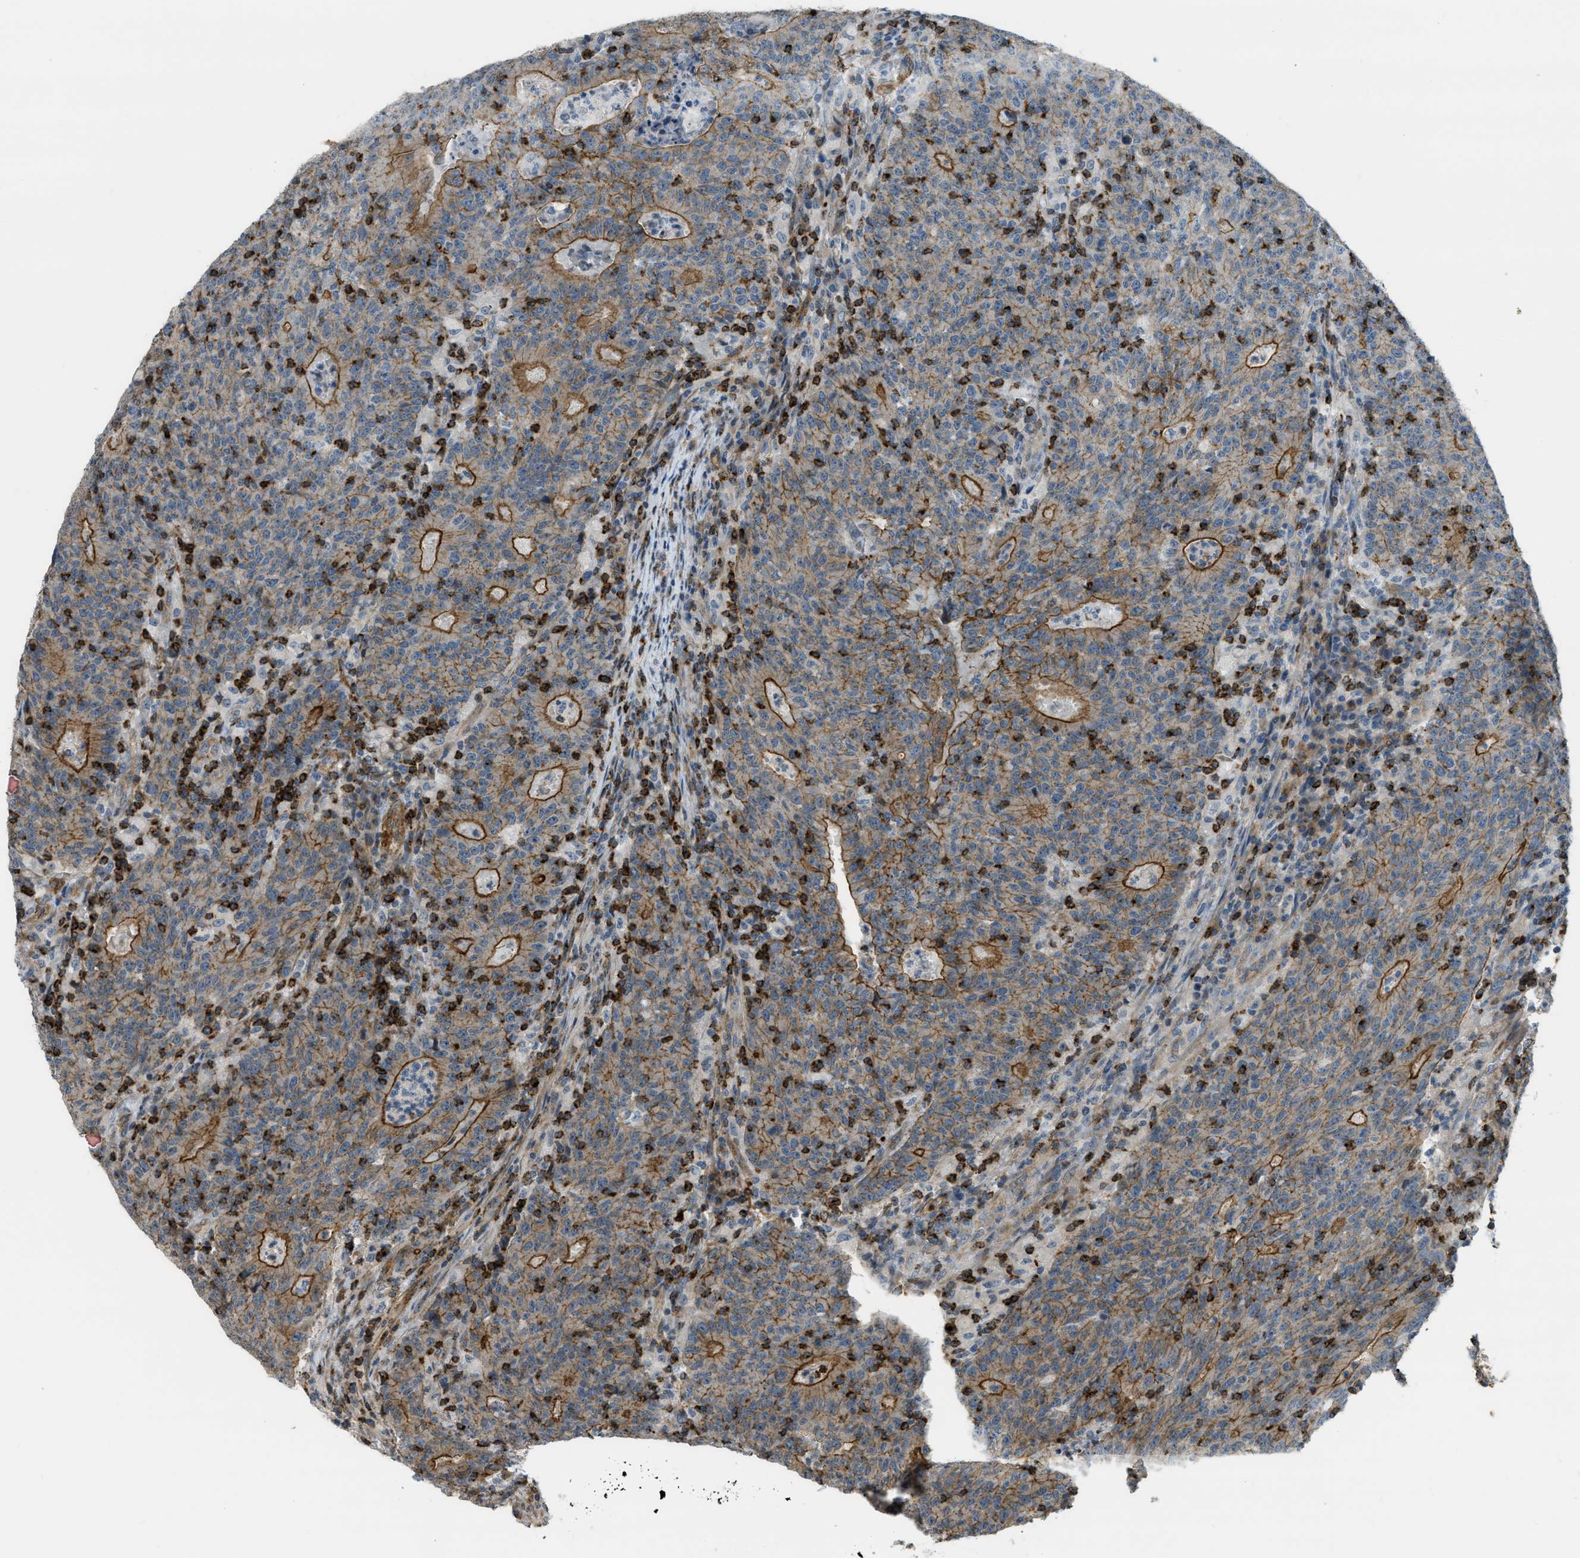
{"staining": {"intensity": "moderate", "quantity": ">75%", "location": "cytoplasmic/membranous"}, "tissue": "colorectal cancer", "cell_type": "Tumor cells", "image_type": "cancer", "snomed": [{"axis": "morphology", "description": "Adenocarcinoma, NOS"}, {"axis": "topography", "description": "Colon"}], "caption": "Immunohistochemical staining of human colorectal cancer reveals moderate cytoplasmic/membranous protein expression in about >75% of tumor cells.", "gene": "KIAA1671", "patient": {"sex": "female", "age": 75}}